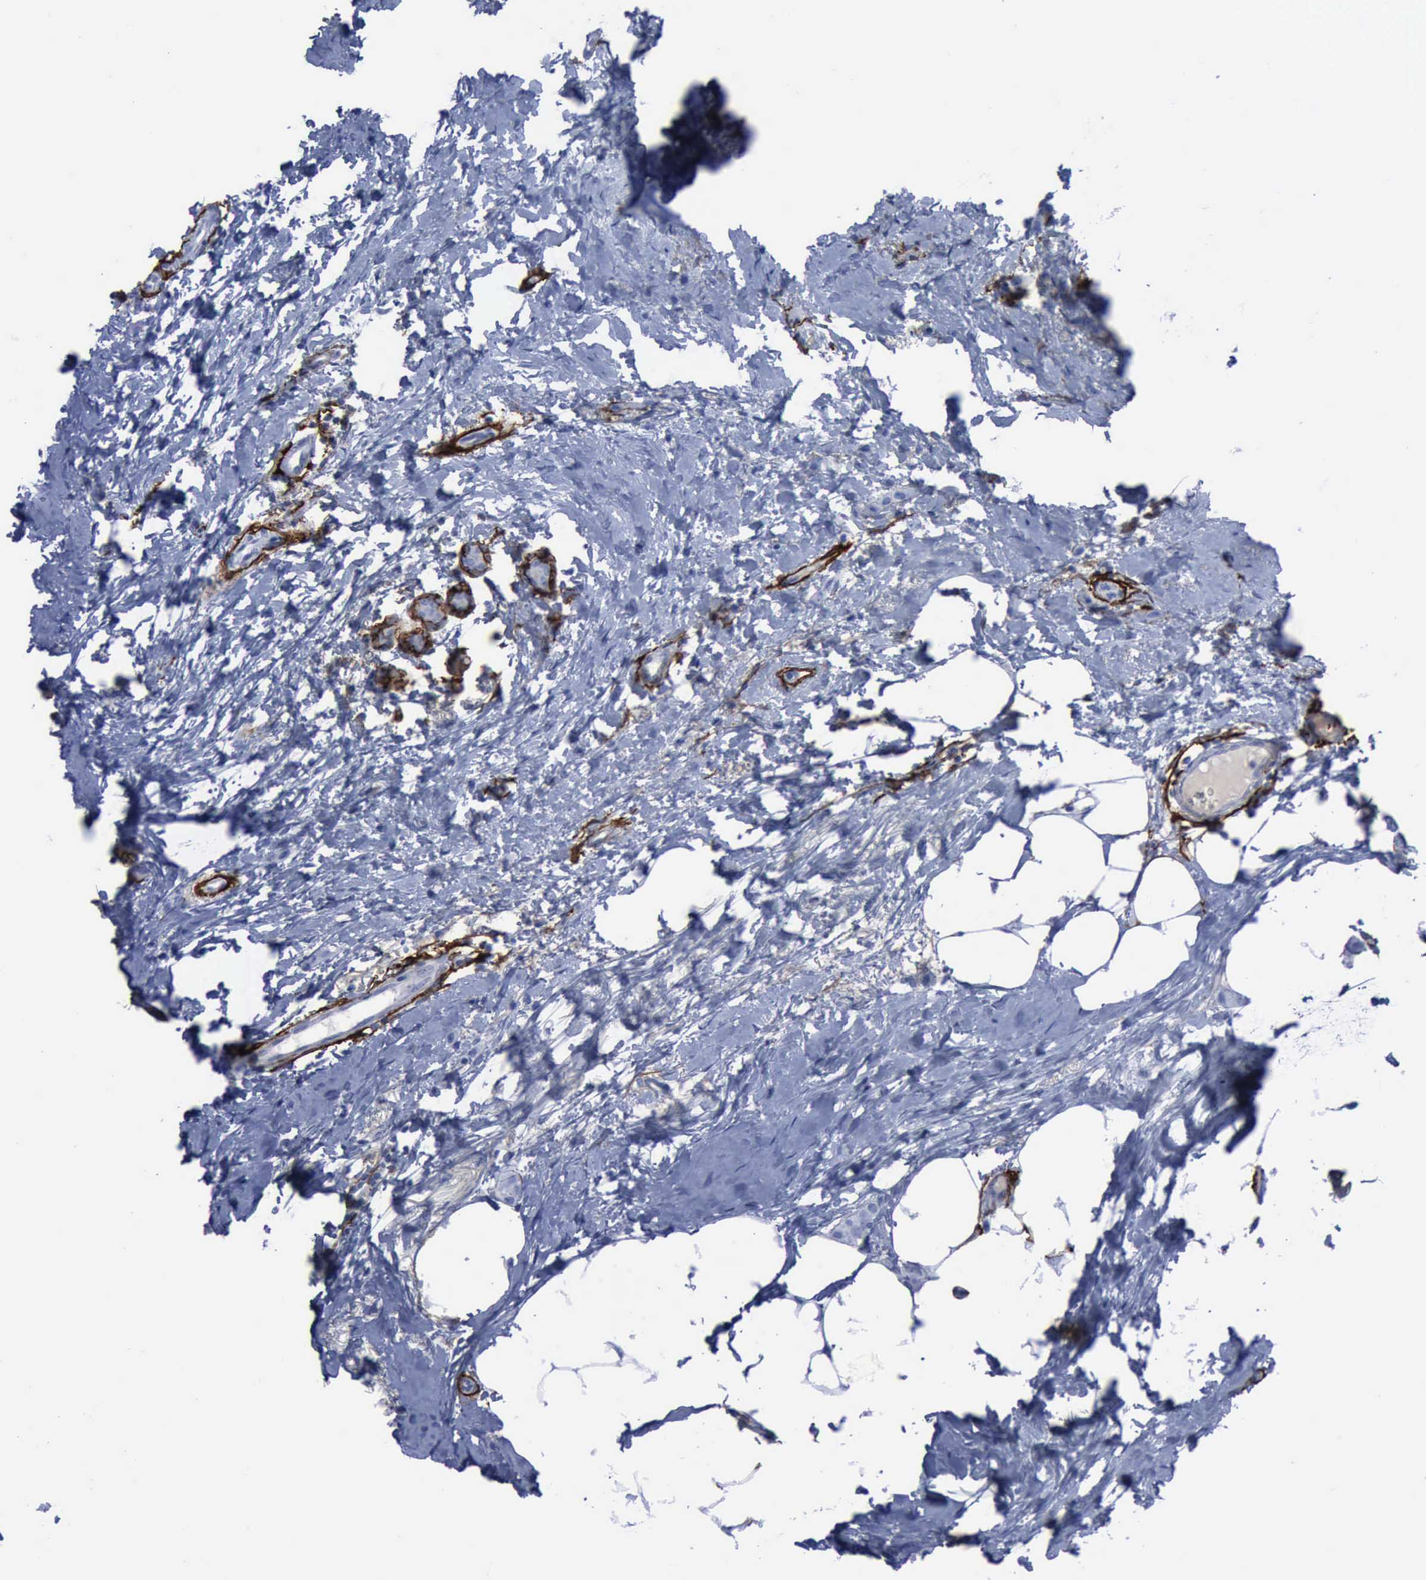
{"staining": {"intensity": "negative", "quantity": "none", "location": "none"}, "tissue": "breast cancer", "cell_type": "Tumor cells", "image_type": "cancer", "snomed": [{"axis": "morphology", "description": "Lobular carcinoma"}, {"axis": "topography", "description": "Breast"}], "caption": "Immunohistochemistry of breast cancer exhibits no expression in tumor cells.", "gene": "NGFR", "patient": {"sex": "female", "age": 55}}